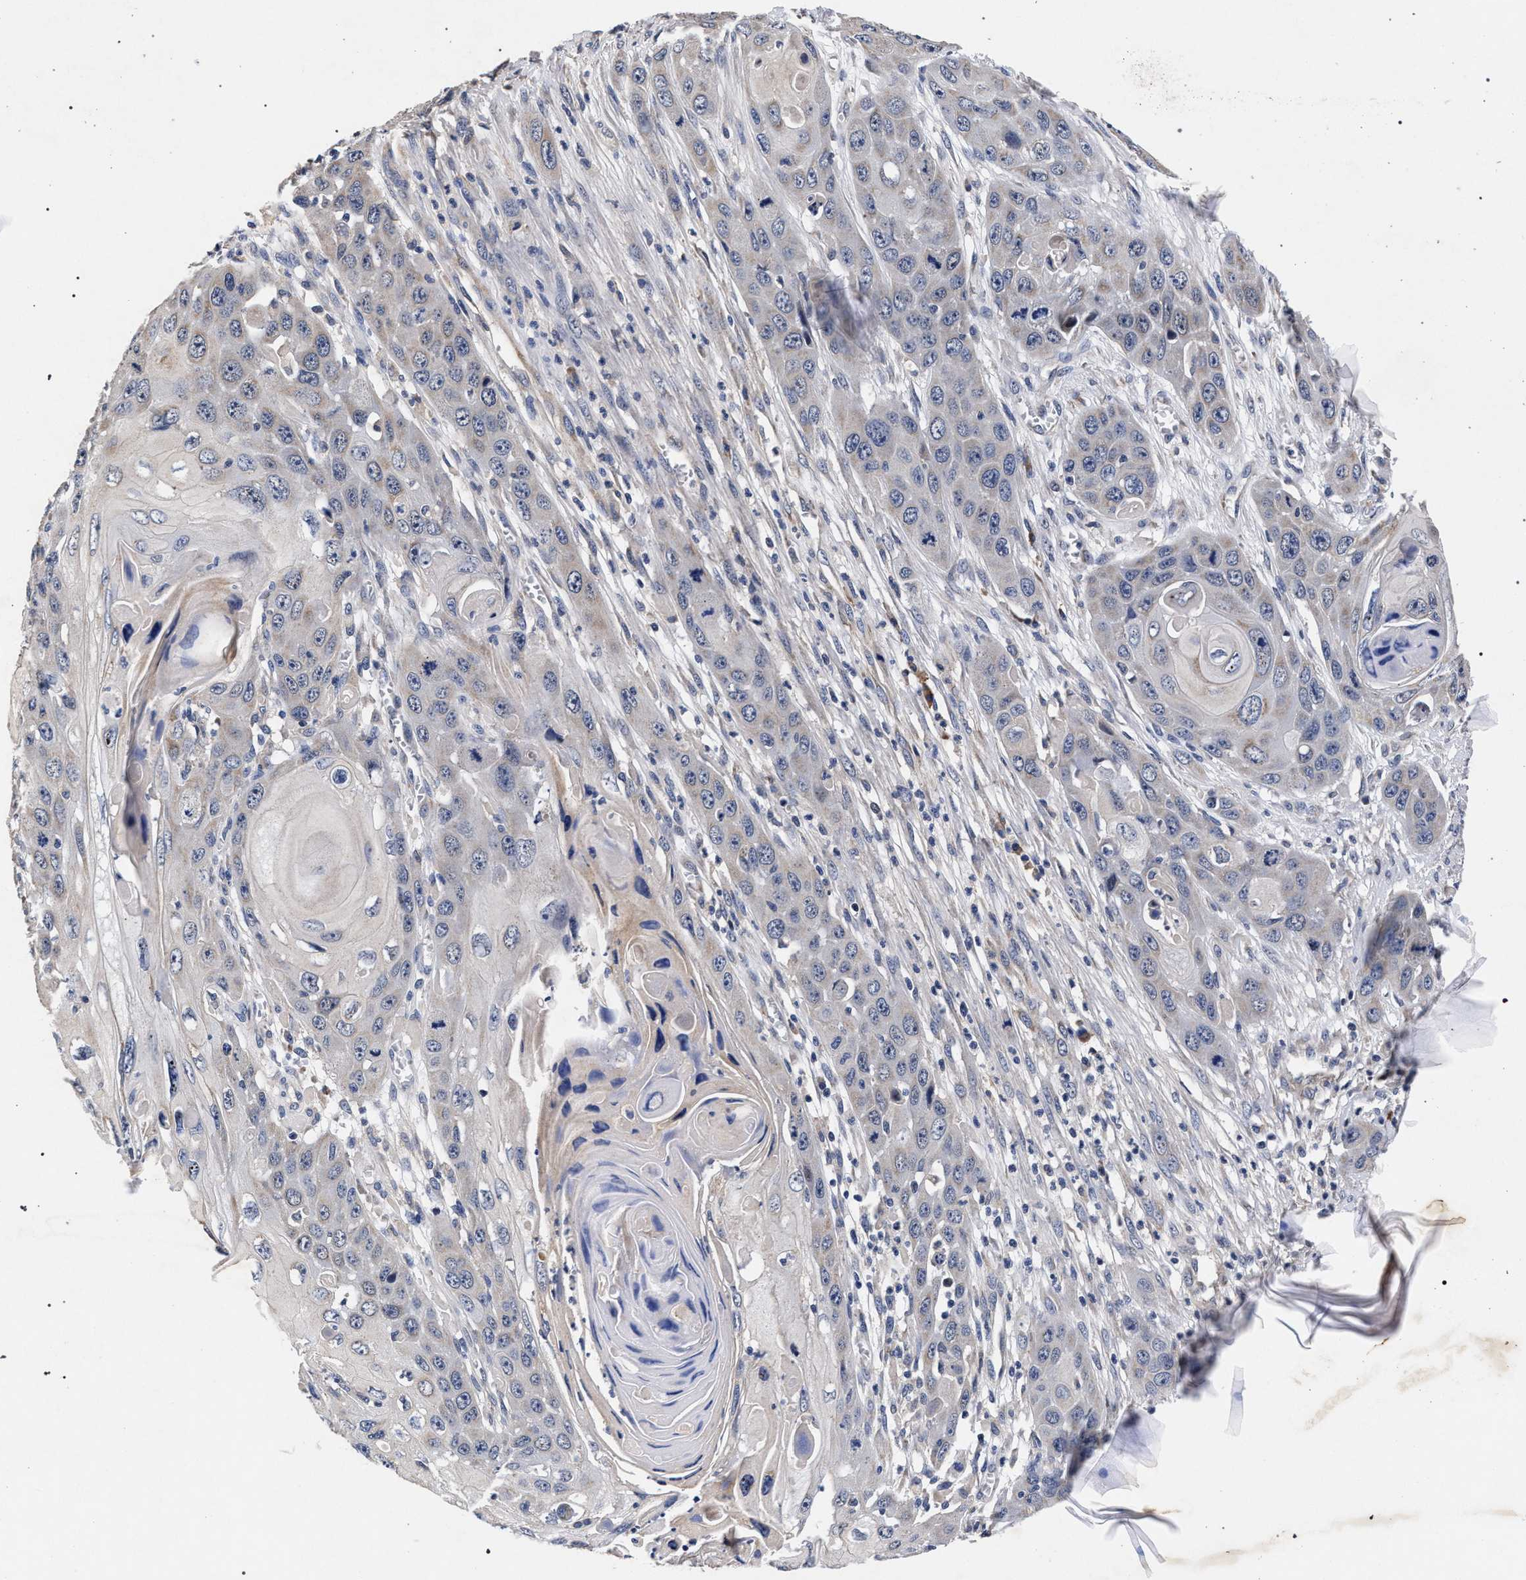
{"staining": {"intensity": "negative", "quantity": "none", "location": "none"}, "tissue": "skin cancer", "cell_type": "Tumor cells", "image_type": "cancer", "snomed": [{"axis": "morphology", "description": "Squamous cell carcinoma, NOS"}, {"axis": "topography", "description": "Skin"}], "caption": "Immunohistochemistry (IHC) micrograph of skin cancer (squamous cell carcinoma) stained for a protein (brown), which exhibits no staining in tumor cells. (Stains: DAB (3,3'-diaminobenzidine) immunohistochemistry with hematoxylin counter stain, Microscopy: brightfield microscopy at high magnification).", "gene": "CFAP95", "patient": {"sex": "male", "age": 55}}